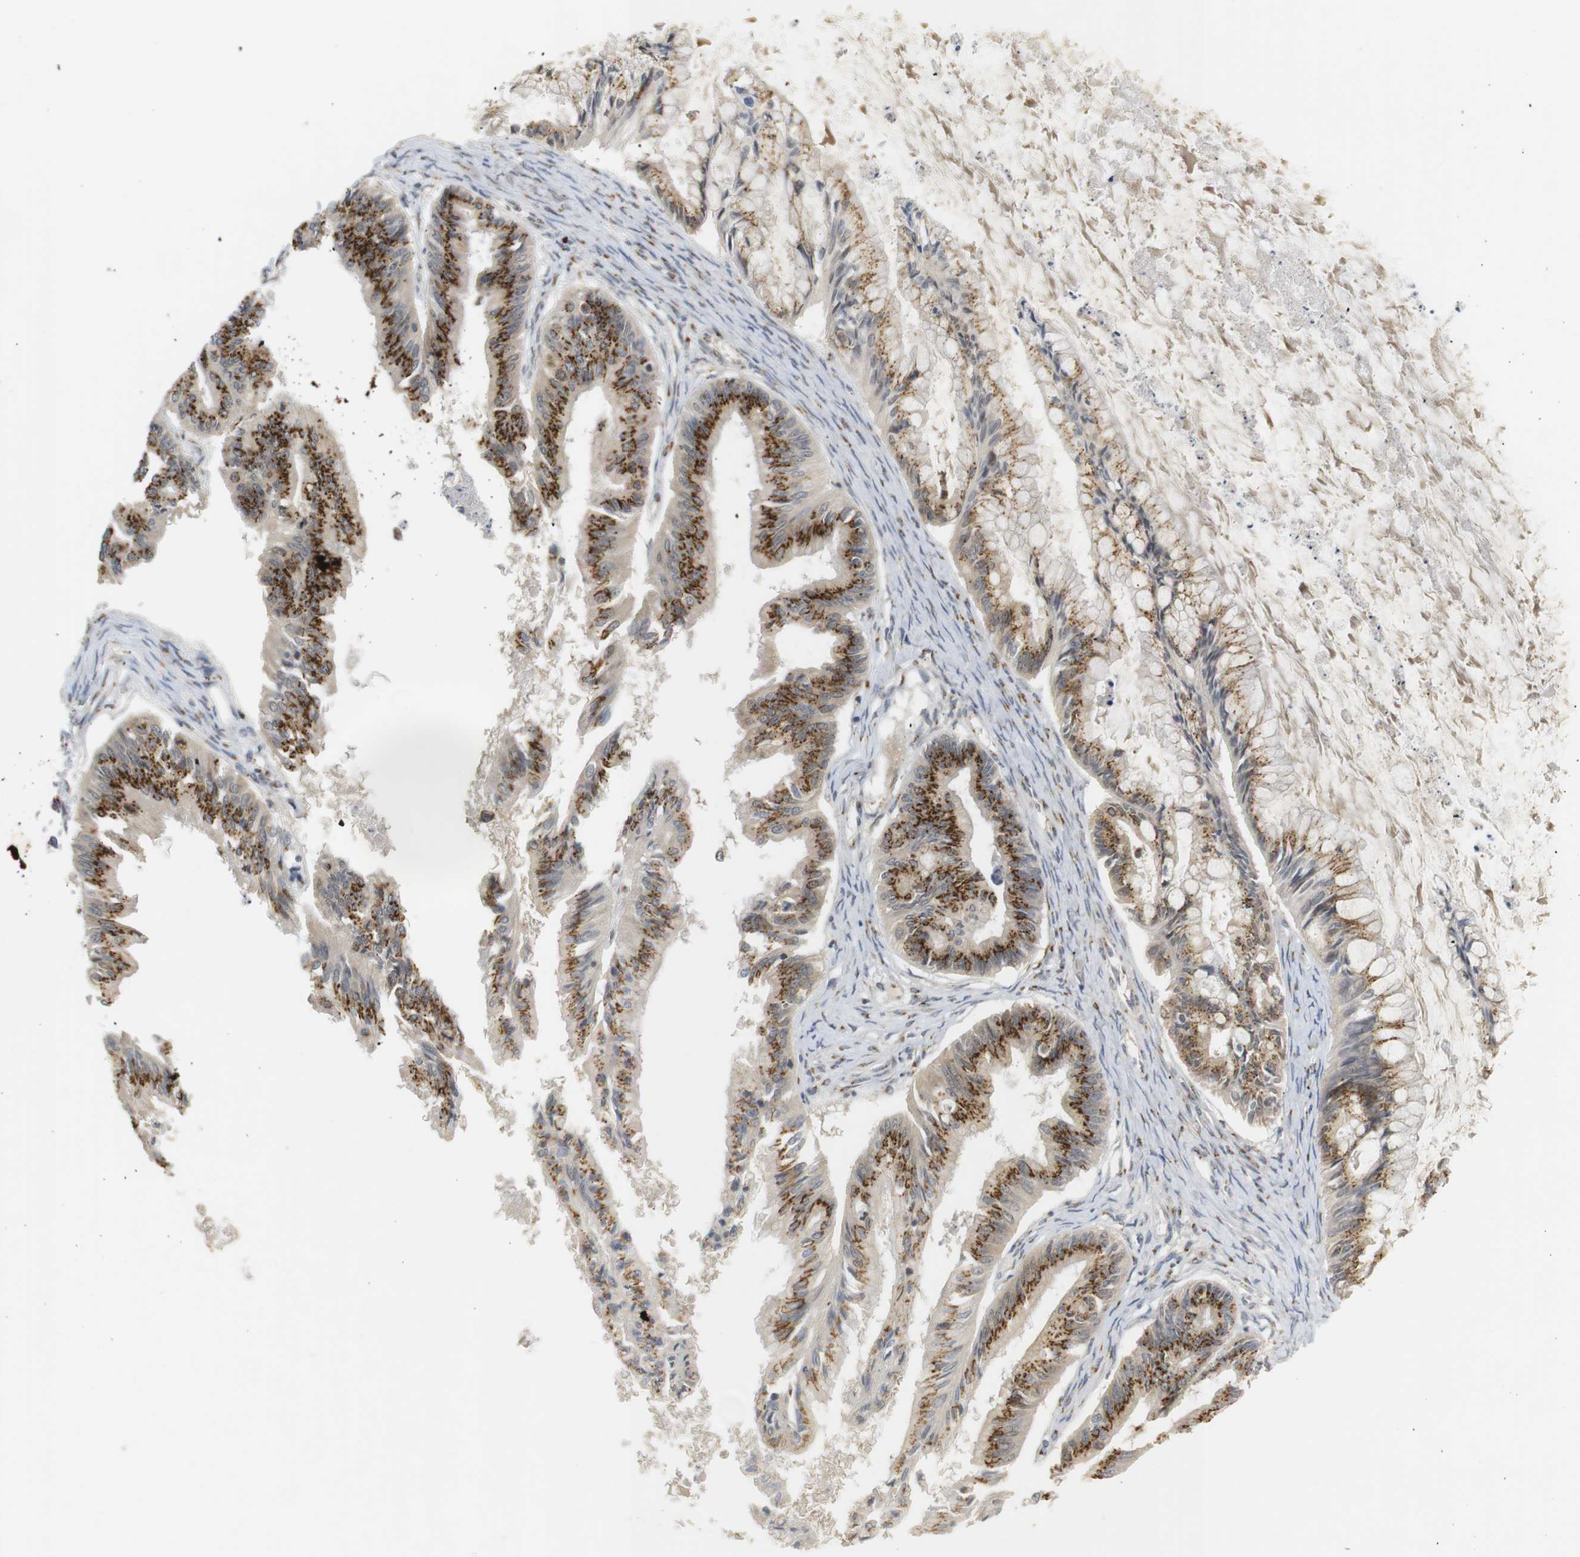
{"staining": {"intensity": "strong", "quantity": ">75%", "location": "cytoplasmic/membranous"}, "tissue": "ovarian cancer", "cell_type": "Tumor cells", "image_type": "cancer", "snomed": [{"axis": "morphology", "description": "Cystadenocarcinoma, mucinous, NOS"}, {"axis": "topography", "description": "Ovary"}], "caption": "This image demonstrates immunohistochemistry (IHC) staining of ovarian cancer (mucinous cystadenocarcinoma), with high strong cytoplasmic/membranous staining in approximately >75% of tumor cells.", "gene": "ZFPL1", "patient": {"sex": "female", "age": 57}}